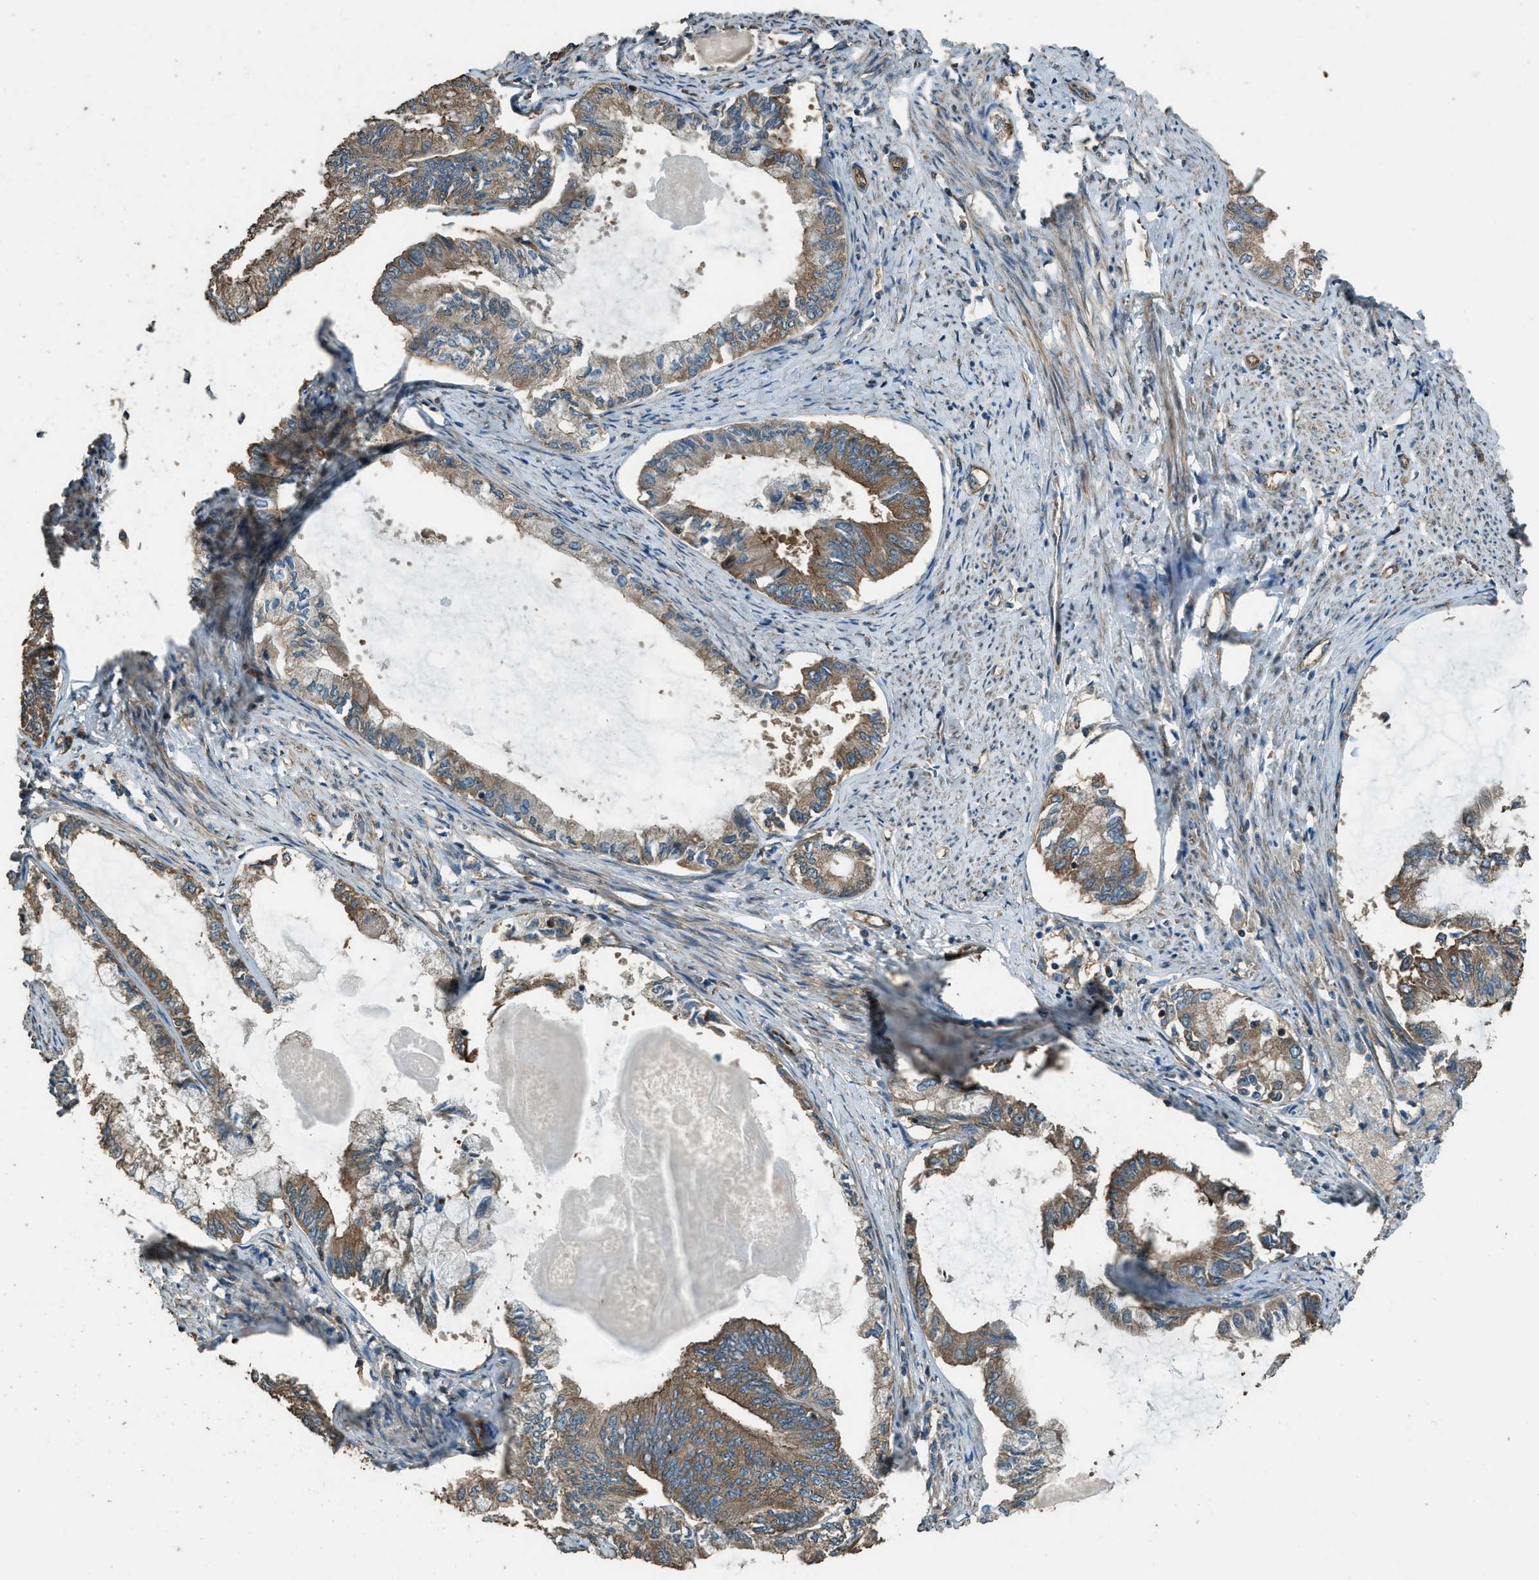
{"staining": {"intensity": "moderate", "quantity": ">75%", "location": "cytoplasmic/membranous"}, "tissue": "endometrial cancer", "cell_type": "Tumor cells", "image_type": "cancer", "snomed": [{"axis": "morphology", "description": "Adenocarcinoma, NOS"}, {"axis": "topography", "description": "Endometrium"}], "caption": "DAB immunohistochemical staining of endometrial cancer exhibits moderate cytoplasmic/membranous protein expression in about >75% of tumor cells. Immunohistochemistry stains the protein of interest in brown and the nuclei are stained blue.", "gene": "MARS1", "patient": {"sex": "female", "age": 86}}